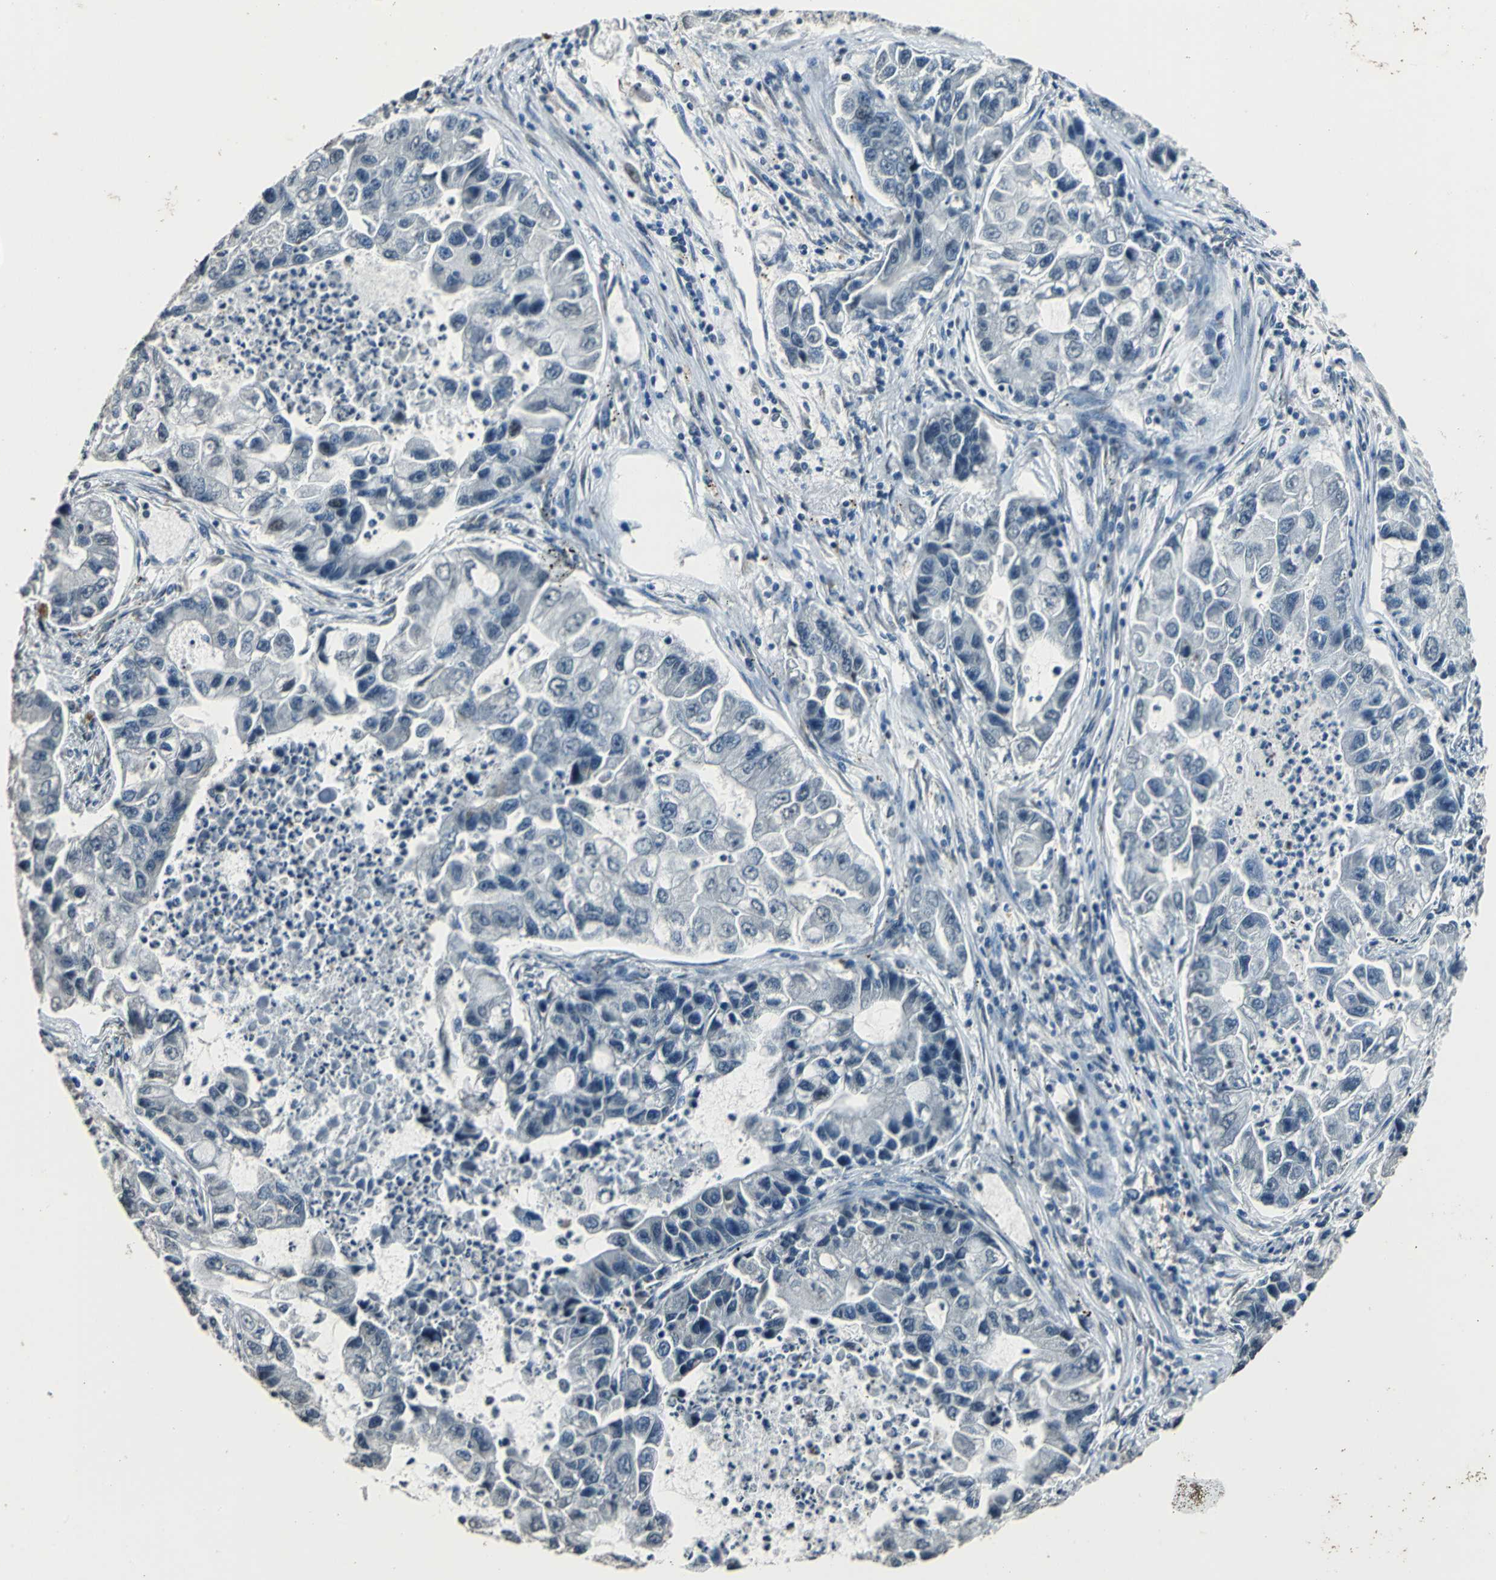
{"staining": {"intensity": "negative", "quantity": "none", "location": "none"}, "tissue": "lung cancer", "cell_type": "Tumor cells", "image_type": "cancer", "snomed": [{"axis": "morphology", "description": "Adenocarcinoma, NOS"}, {"axis": "topography", "description": "Lung"}], "caption": "DAB (3,3'-diaminobenzidine) immunohistochemical staining of human lung adenocarcinoma exhibits no significant staining in tumor cells.", "gene": "TMEM115", "patient": {"sex": "female", "age": 51}}